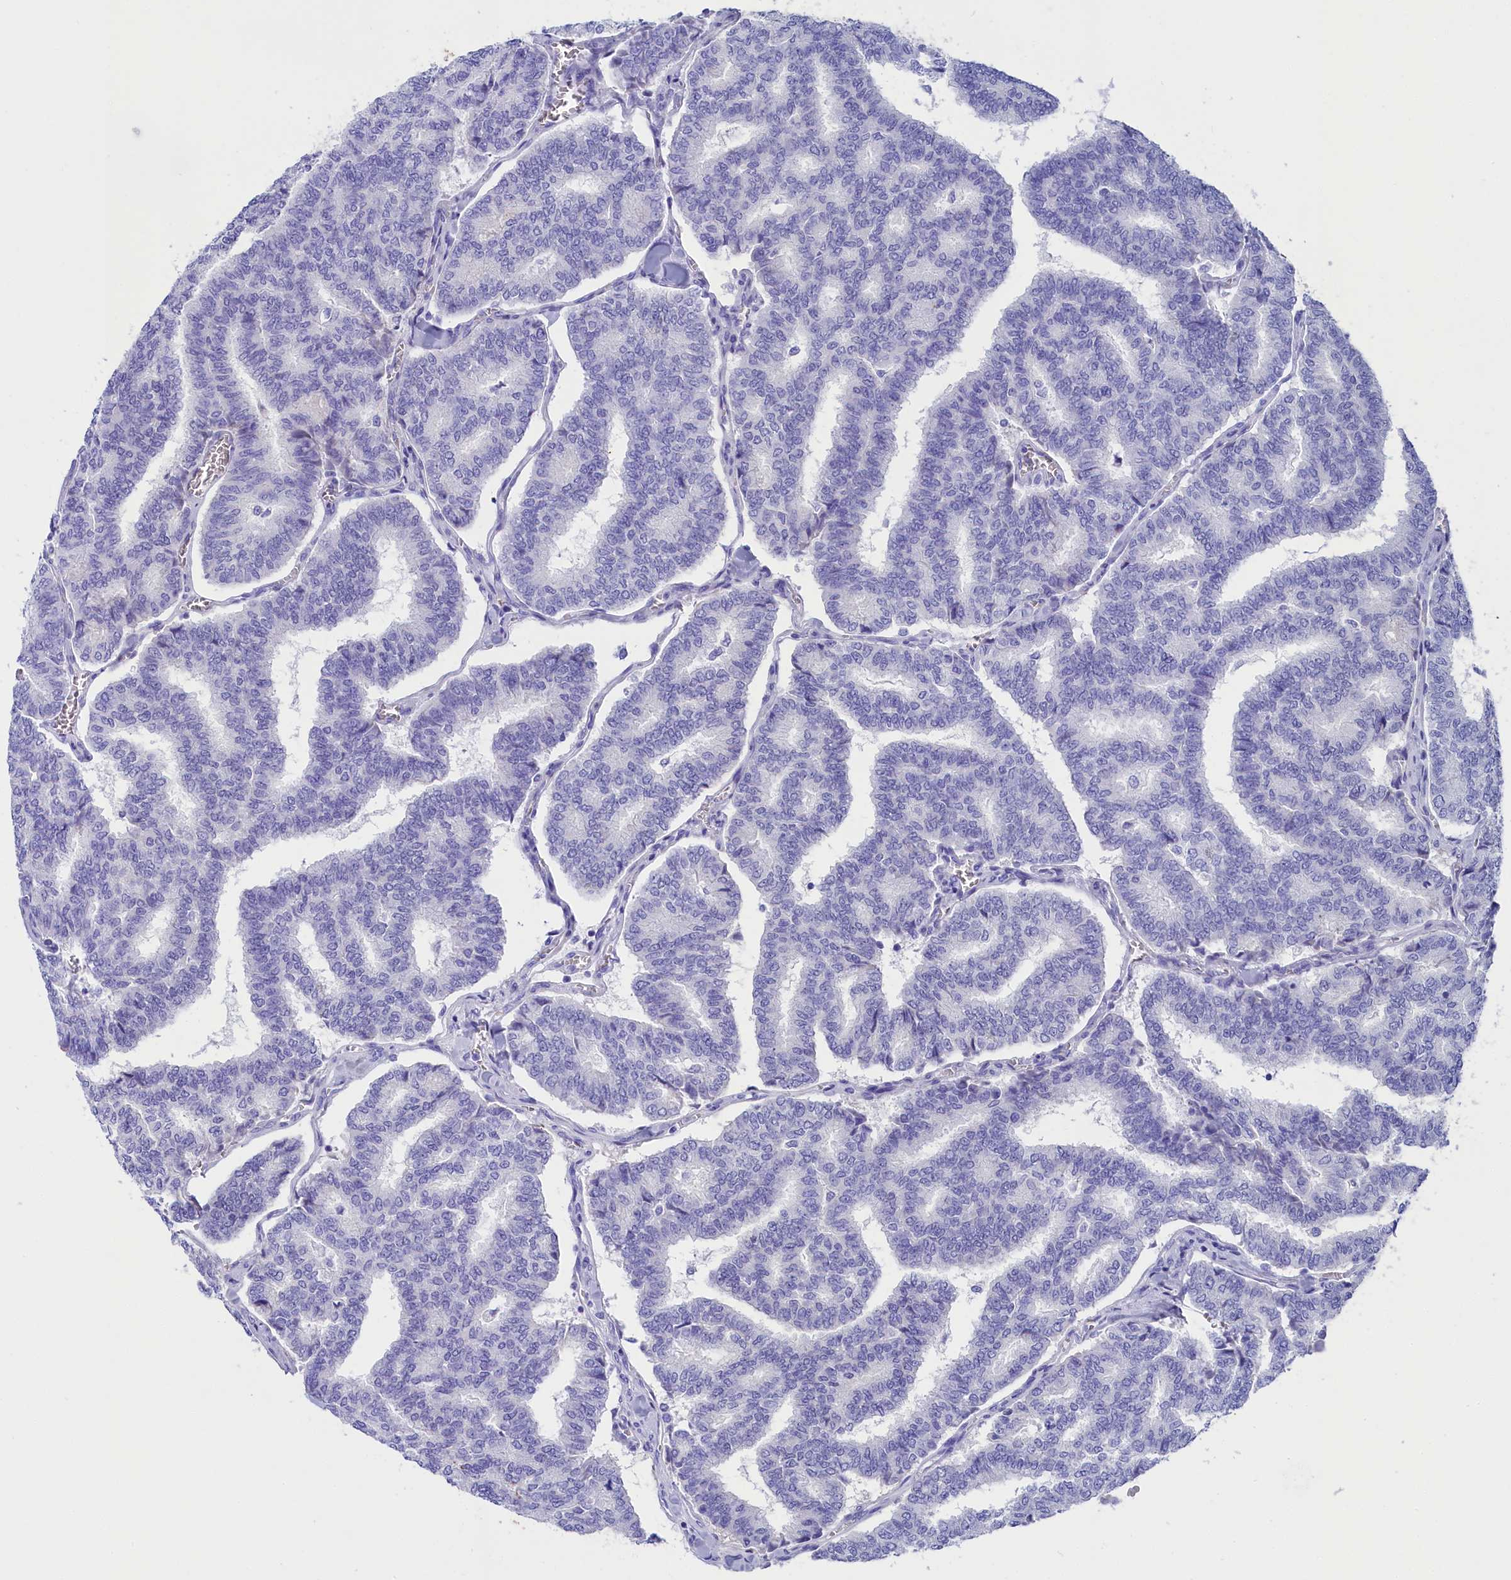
{"staining": {"intensity": "negative", "quantity": "none", "location": "none"}, "tissue": "thyroid cancer", "cell_type": "Tumor cells", "image_type": "cancer", "snomed": [{"axis": "morphology", "description": "Papillary adenocarcinoma, NOS"}, {"axis": "topography", "description": "Thyroid gland"}], "caption": "The micrograph reveals no significant positivity in tumor cells of thyroid cancer (papillary adenocarcinoma). The staining is performed using DAB brown chromogen with nuclei counter-stained in using hematoxylin.", "gene": "SULT2A1", "patient": {"sex": "female", "age": 35}}